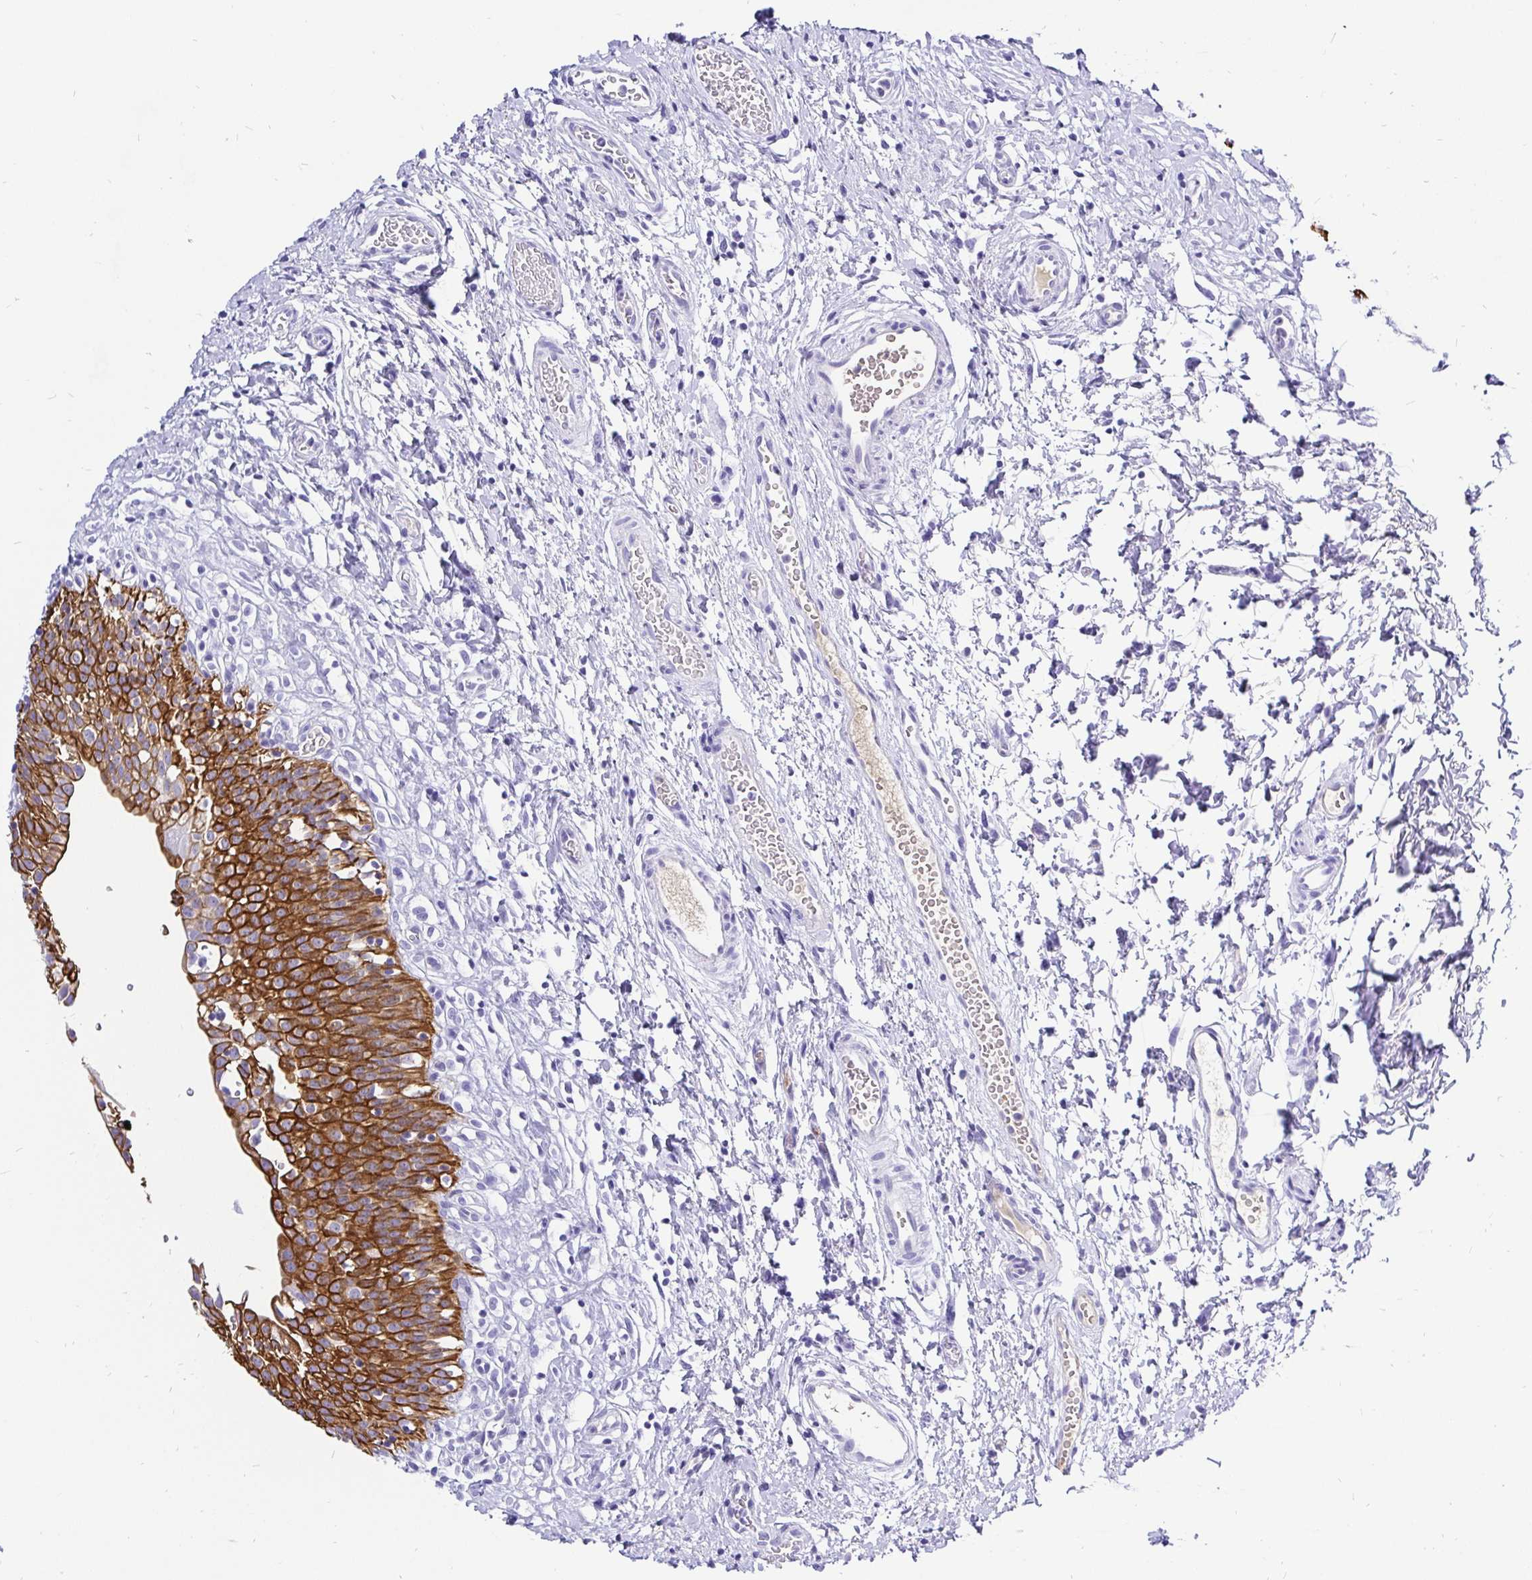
{"staining": {"intensity": "strong", "quantity": "25%-75%", "location": "cytoplasmic/membranous"}, "tissue": "urinary bladder", "cell_type": "Urothelial cells", "image_type": "normal", "snomed": [{"axis": "morphology", "description": "Normal tissue, NOS"}, {"axis": "topography", "description": "Urinary bladder"}], "caption": "A photomicrograph of human urinary bladder stained for a protein displays strong cytoplasmic/membranous brown staining in urothelial cells. (IHC, brightfield microscopy, high magnification).", "gene": "KRT13", "patient": {"sex": "male", "age": 51}}